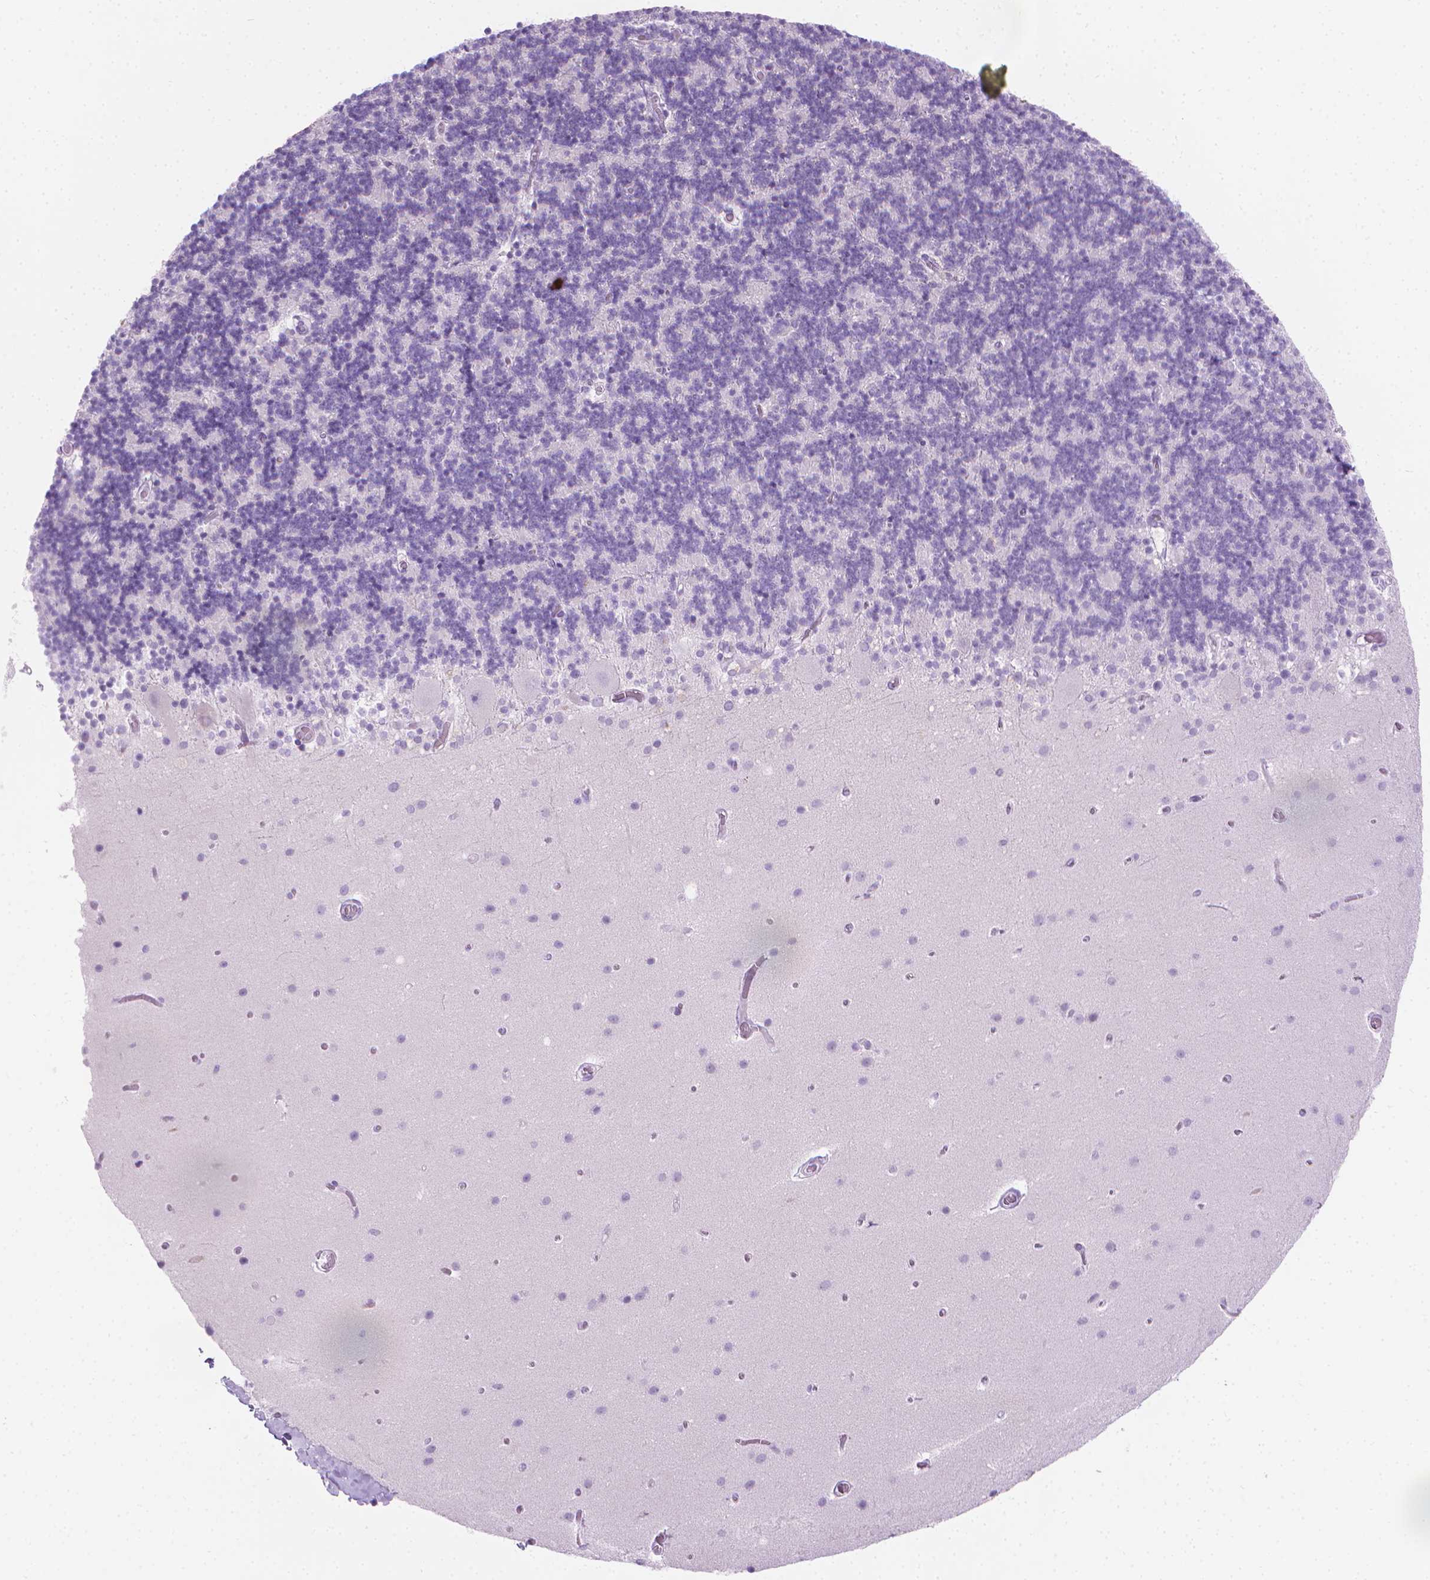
{"staining": {"intensity": "negative", "quantity": "none", "location": "none"}, "tissue": "cerebellum", "cell_type": "Cells in granular layer", "image_type": "normal", "snomed": [{"axis": "morphology", "description": "Normal tissue, NOS"}, {"axis": "topography", "description": "Cerebellum"}], "caption": "Benign cerebellum was stained to show a protein in brown. There is no significant staining in cells in granular layer. Nuclei are stained in blue.", "gene": "CFAP52", "patient": {"sex": "male", "age": 70}}